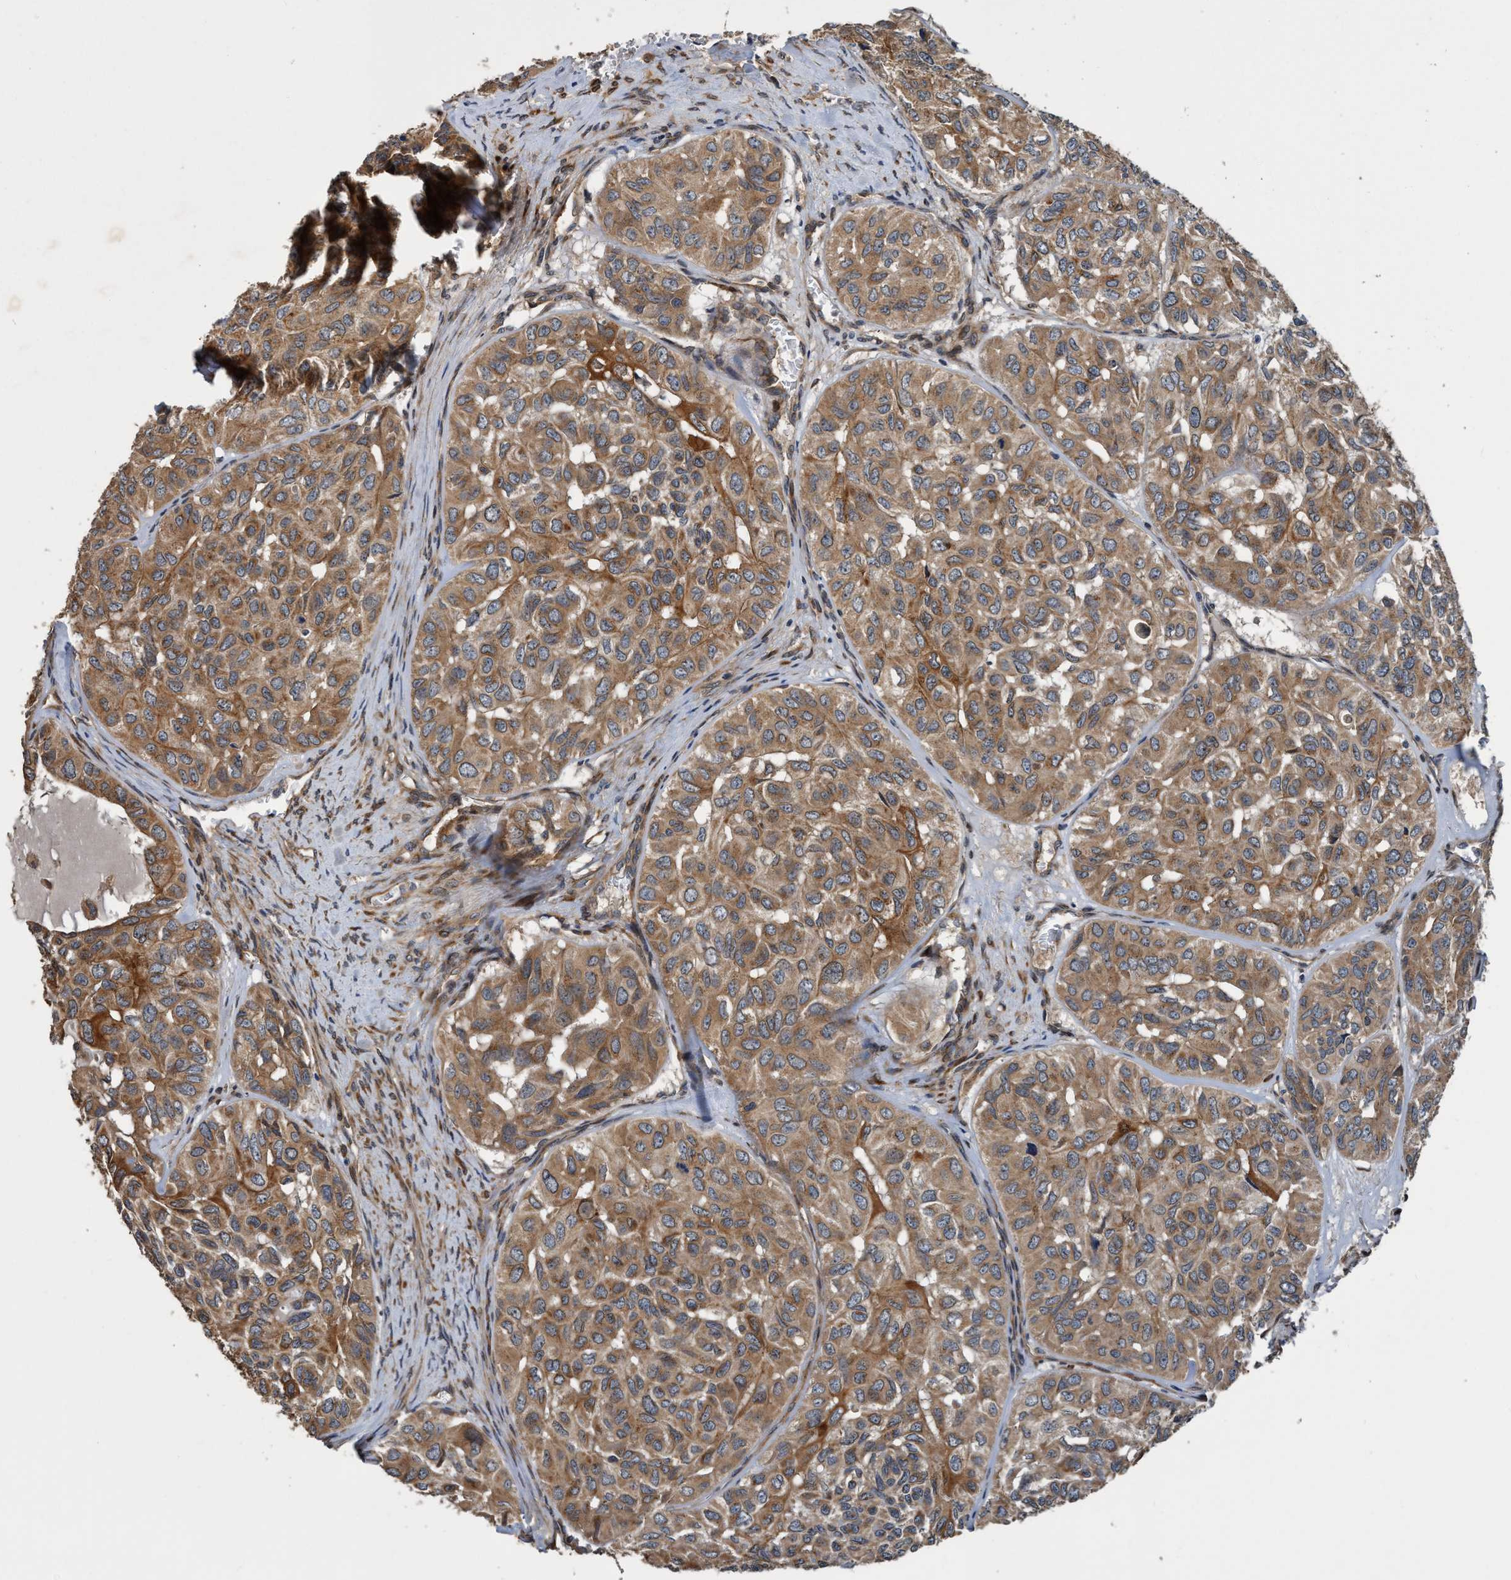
{"staining": {"intensity": "moderate", "quantity": ">75%", "location": "cytoplasmic/membranous"}, "tissue": "head and neck cancer", "cell_type": "Tumor cells", "image_type": "cancer", "snomed": [{"axis": "morphology", "description": "Adenocarcinoma, NOS"}, {"axis": "topography", "description": "Salivary gland, NOS"}, {"axis": "topography", "description": "Head-Neck"}], "caption": "Immunohistochemical staining of head and neck cancer reveals medium levels of moderate cytoplasmic/membranous staining in approximately >75% of tumor cells.", "gene": "MACC1", "patient": {"sex": "female", "age": 76}}